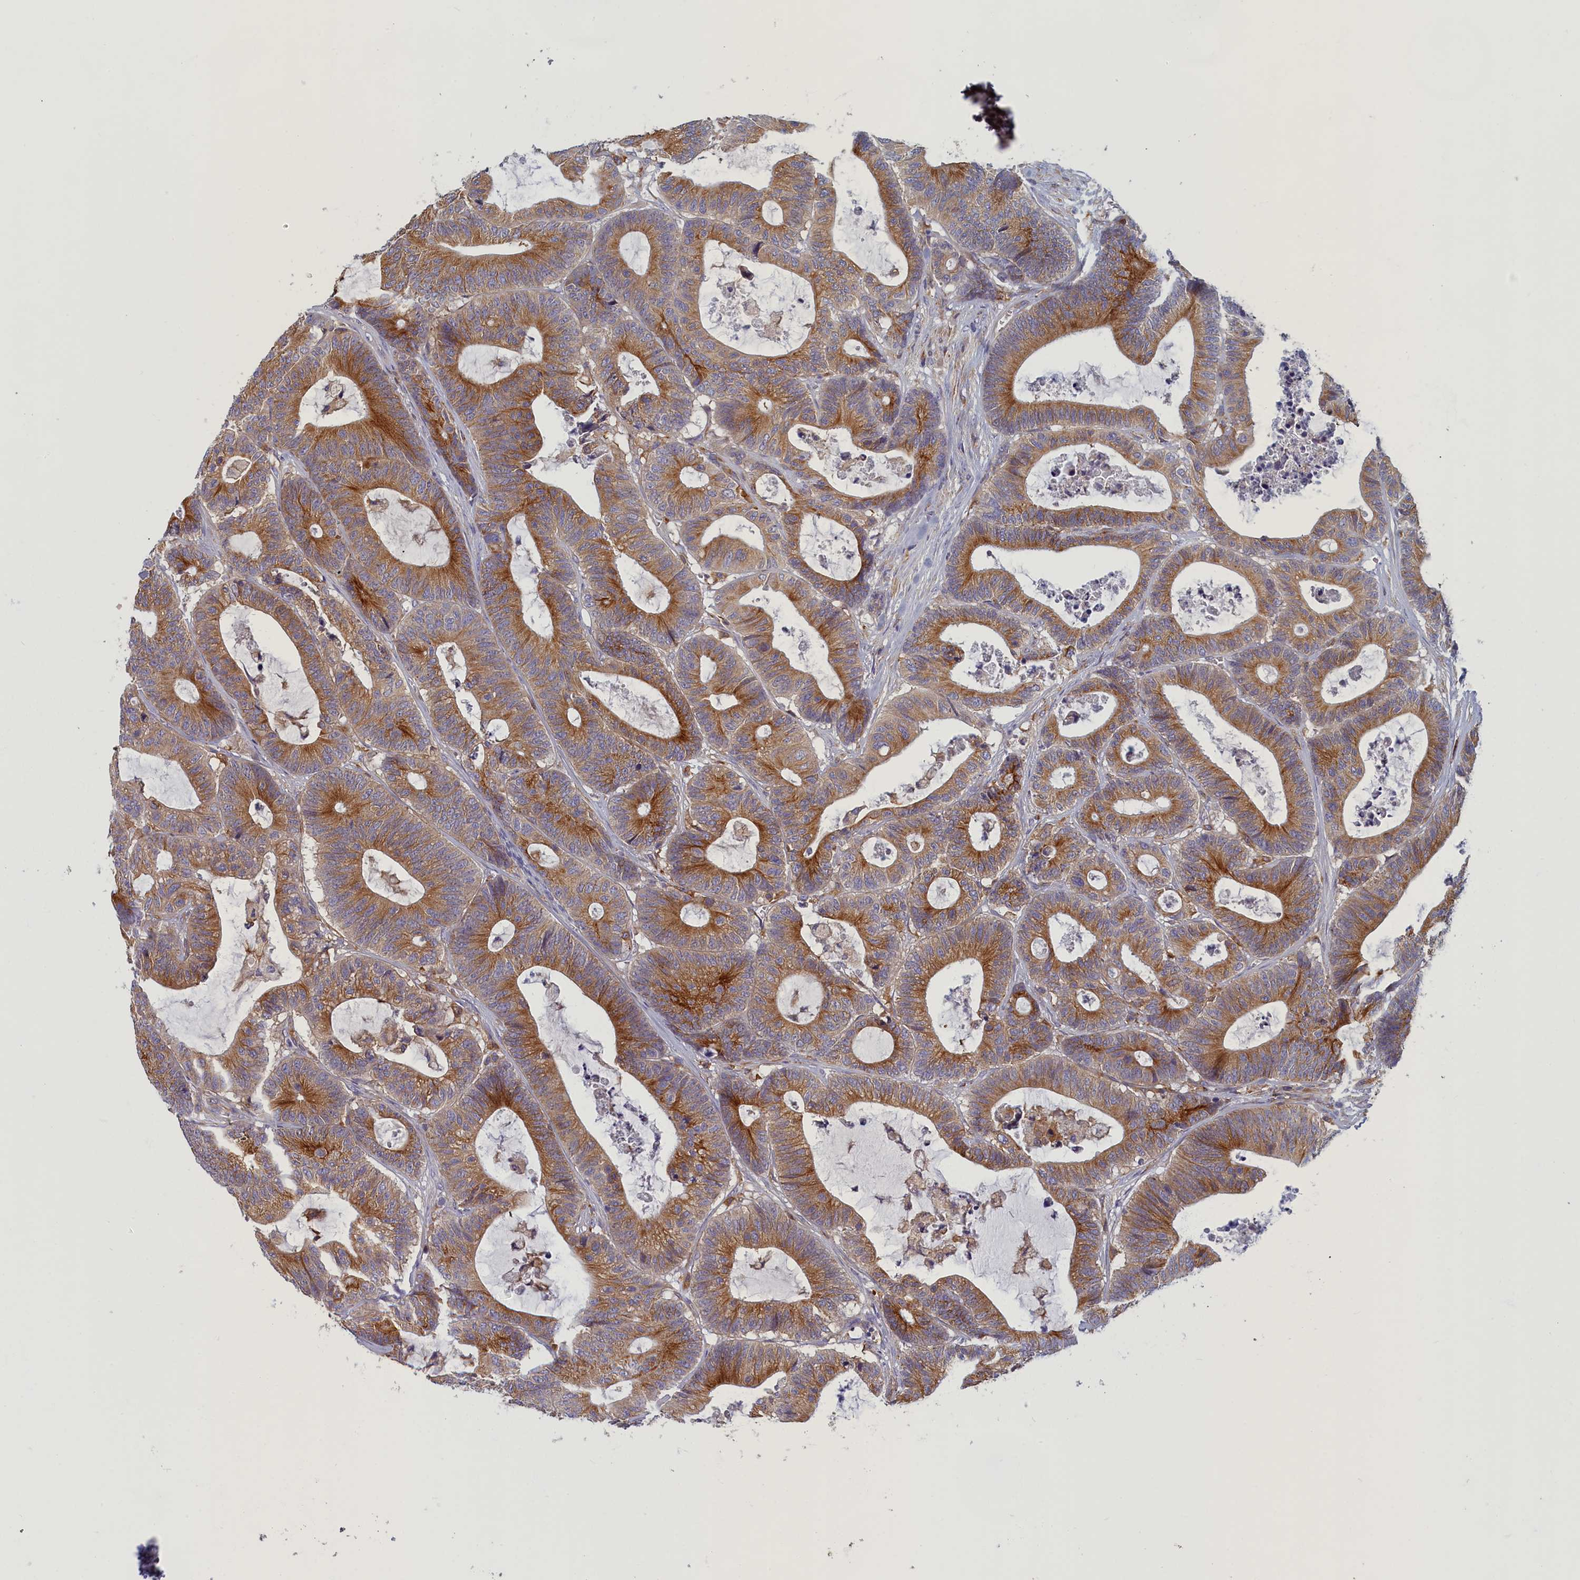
{"staining": {"intensity": "moderate", "quantity": ">75%", "location": "cytoplasmic/membranous"}, "tissue": "colorectal cancer", "cell_type": "Tumor cells", "image_type": "cancer", "snomed": [{"axis": "morphology", "description": "Adenocarcinoma, NOS"}, {"axis": "topography", "description": "Colon"}], "caption": "Protein analysis of colorectal cancer tissue demonstrates moderate cytoplasmic/membranous staining in approximately >75% of tumor cells.", "gene": "NOL10", "patient": {"sex": "female", "age": 84}}